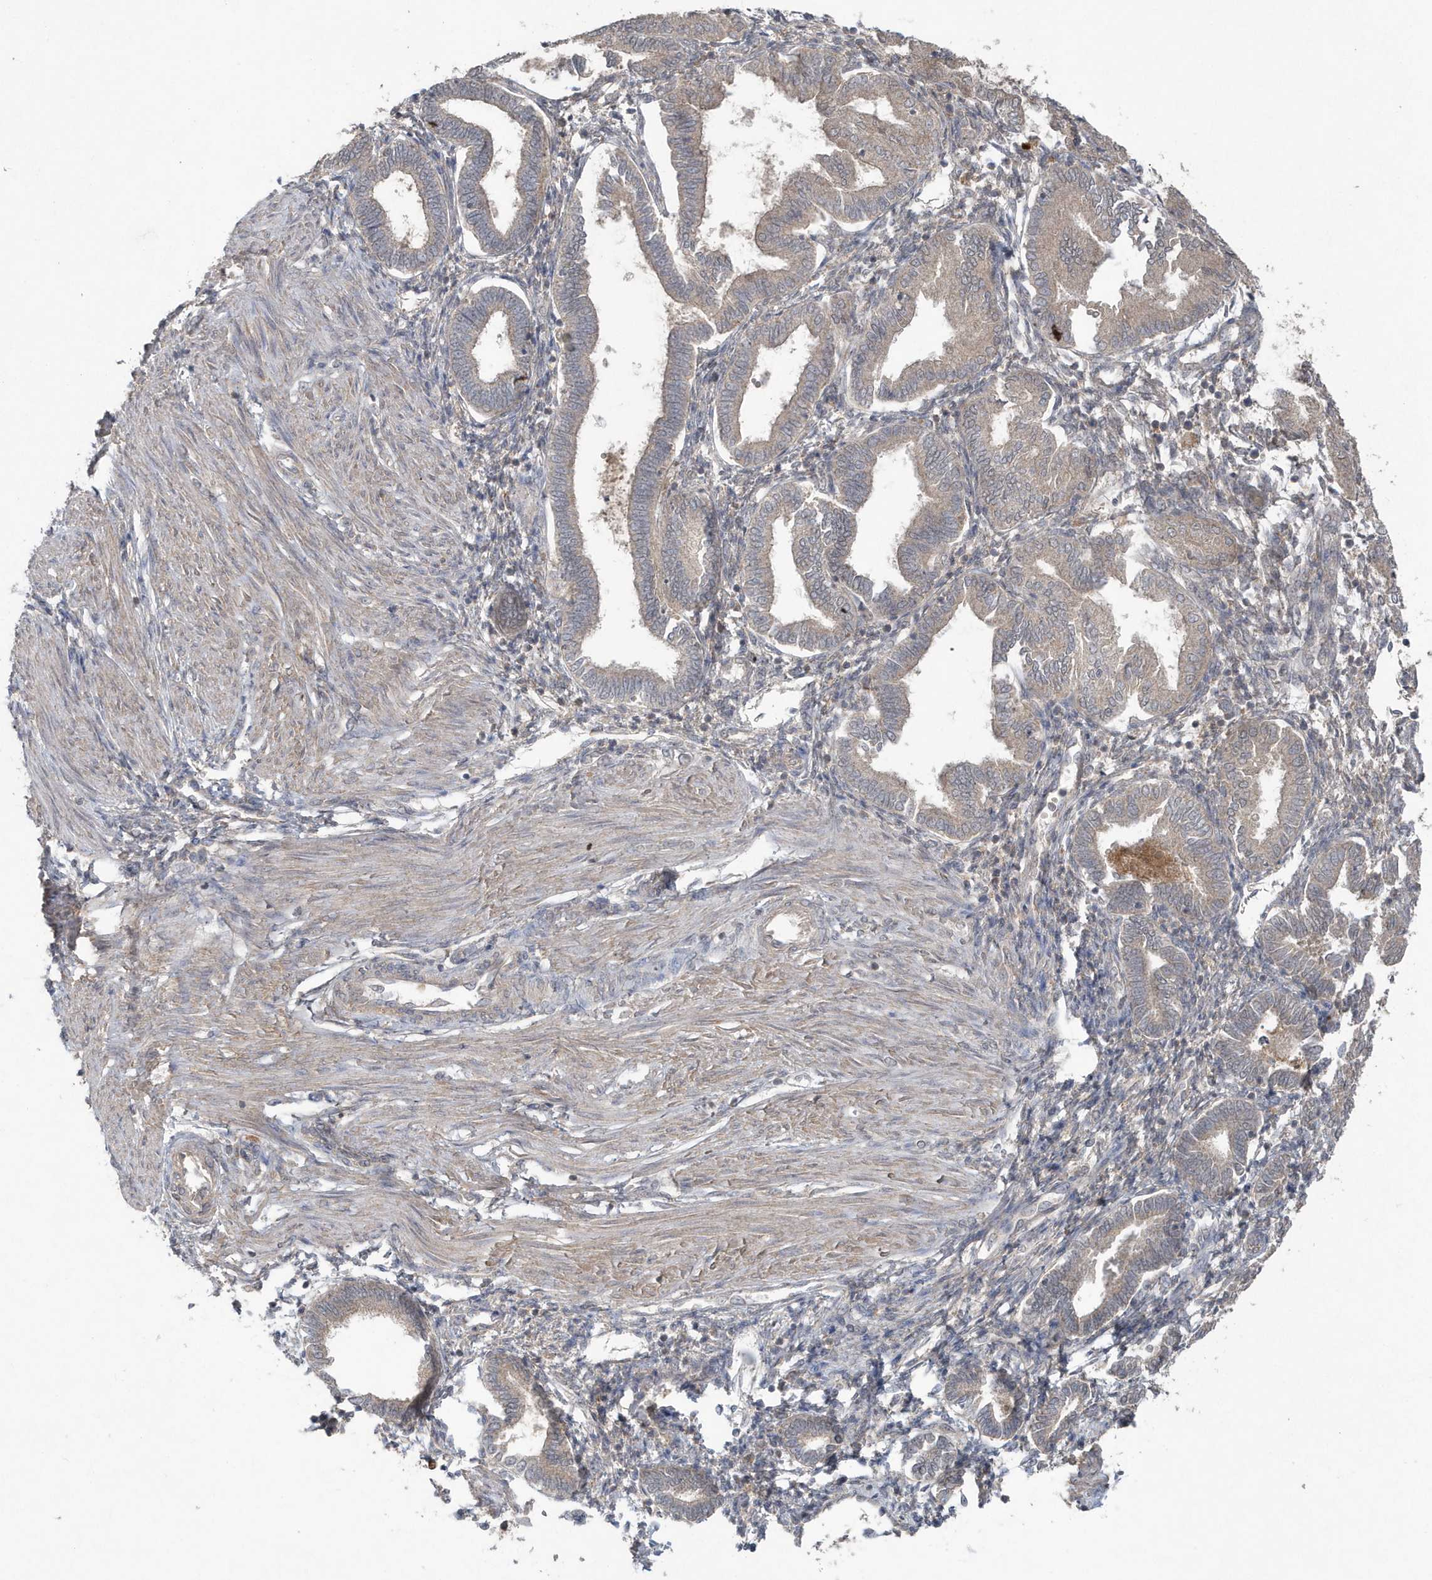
{"staining": {"intensity": "negative", "quantity": "none", "location": "none"}, "tissue": "endometrium", "cell_type": "Cells in endometrial stroma", "image_type": "normal", "snomed": [{"axis": "morphology", "description": "Normal tissue, NOS"}, {"axis": "topography", "description": "Endometrium"}], "caption": "Immunohistochemistry histopathology image of unremarkable endometrium: human endometrium stained with DAB (3,3'-diaminobenzidine) shows no significant protein staining in cells in endometrial stroma.", "gene": "C1RL", "patient": {"sex": "female", "age": 53}}